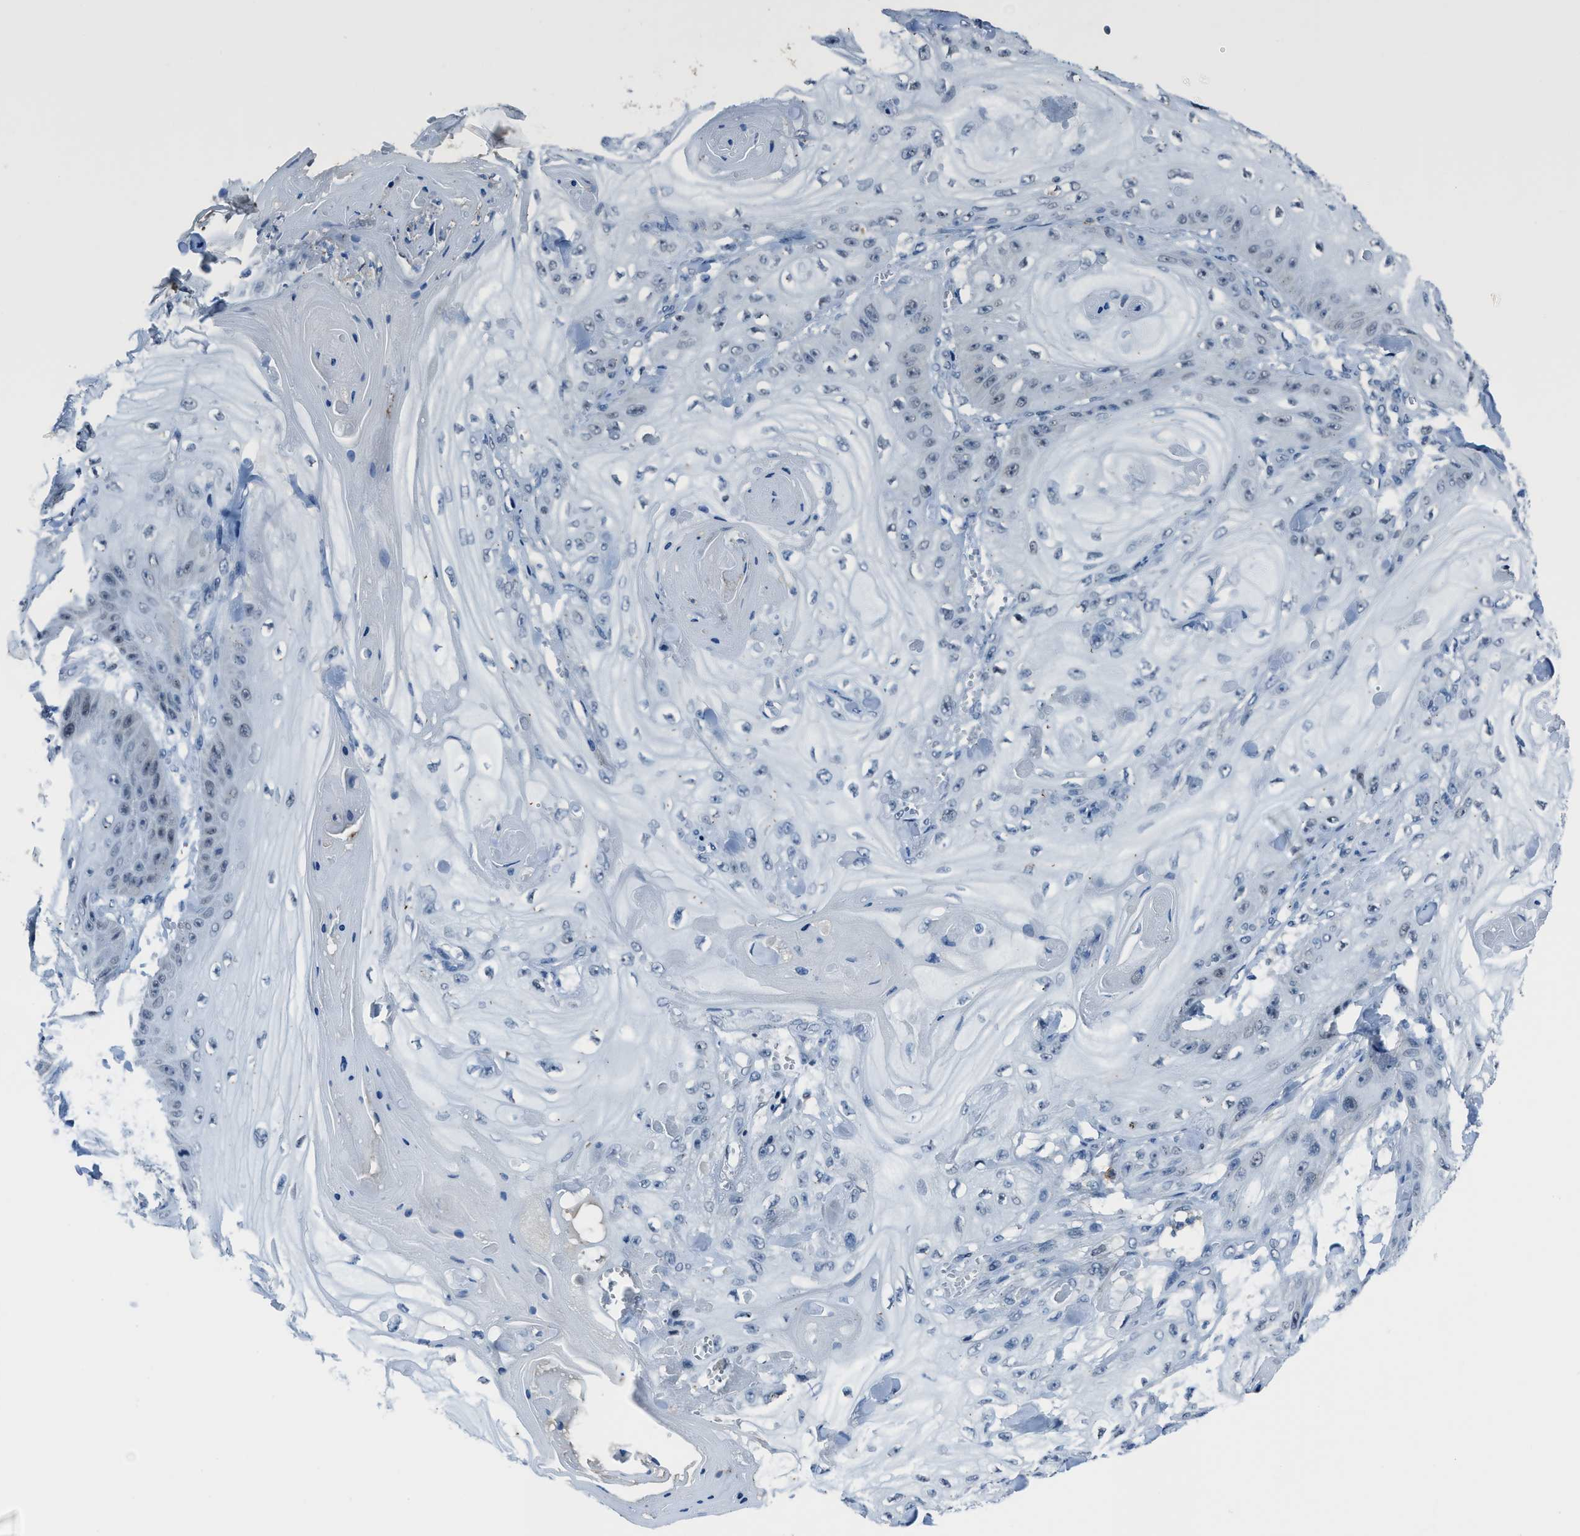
{"staining": {"intensity": "weak", "quantity": "<25%", "location": "nuclear"}, "tissue": "skin cancer", "cell_type": "Tumor cells", "image_type": "cancer", "snomed": [{"axis": "morphology", "description": "Squamous cell carcinoma, NOS"}, {"axis": "topography", "description": "Skin"}], "caption": "High power microscopy photomicrograph of an immunohistochemistry micrograph of squamous cell carcinoma (skin), revealing no significant positivity in tumor cells.", "gene": "DUSP19", "patient": {"sex": "male", "age": 74}}